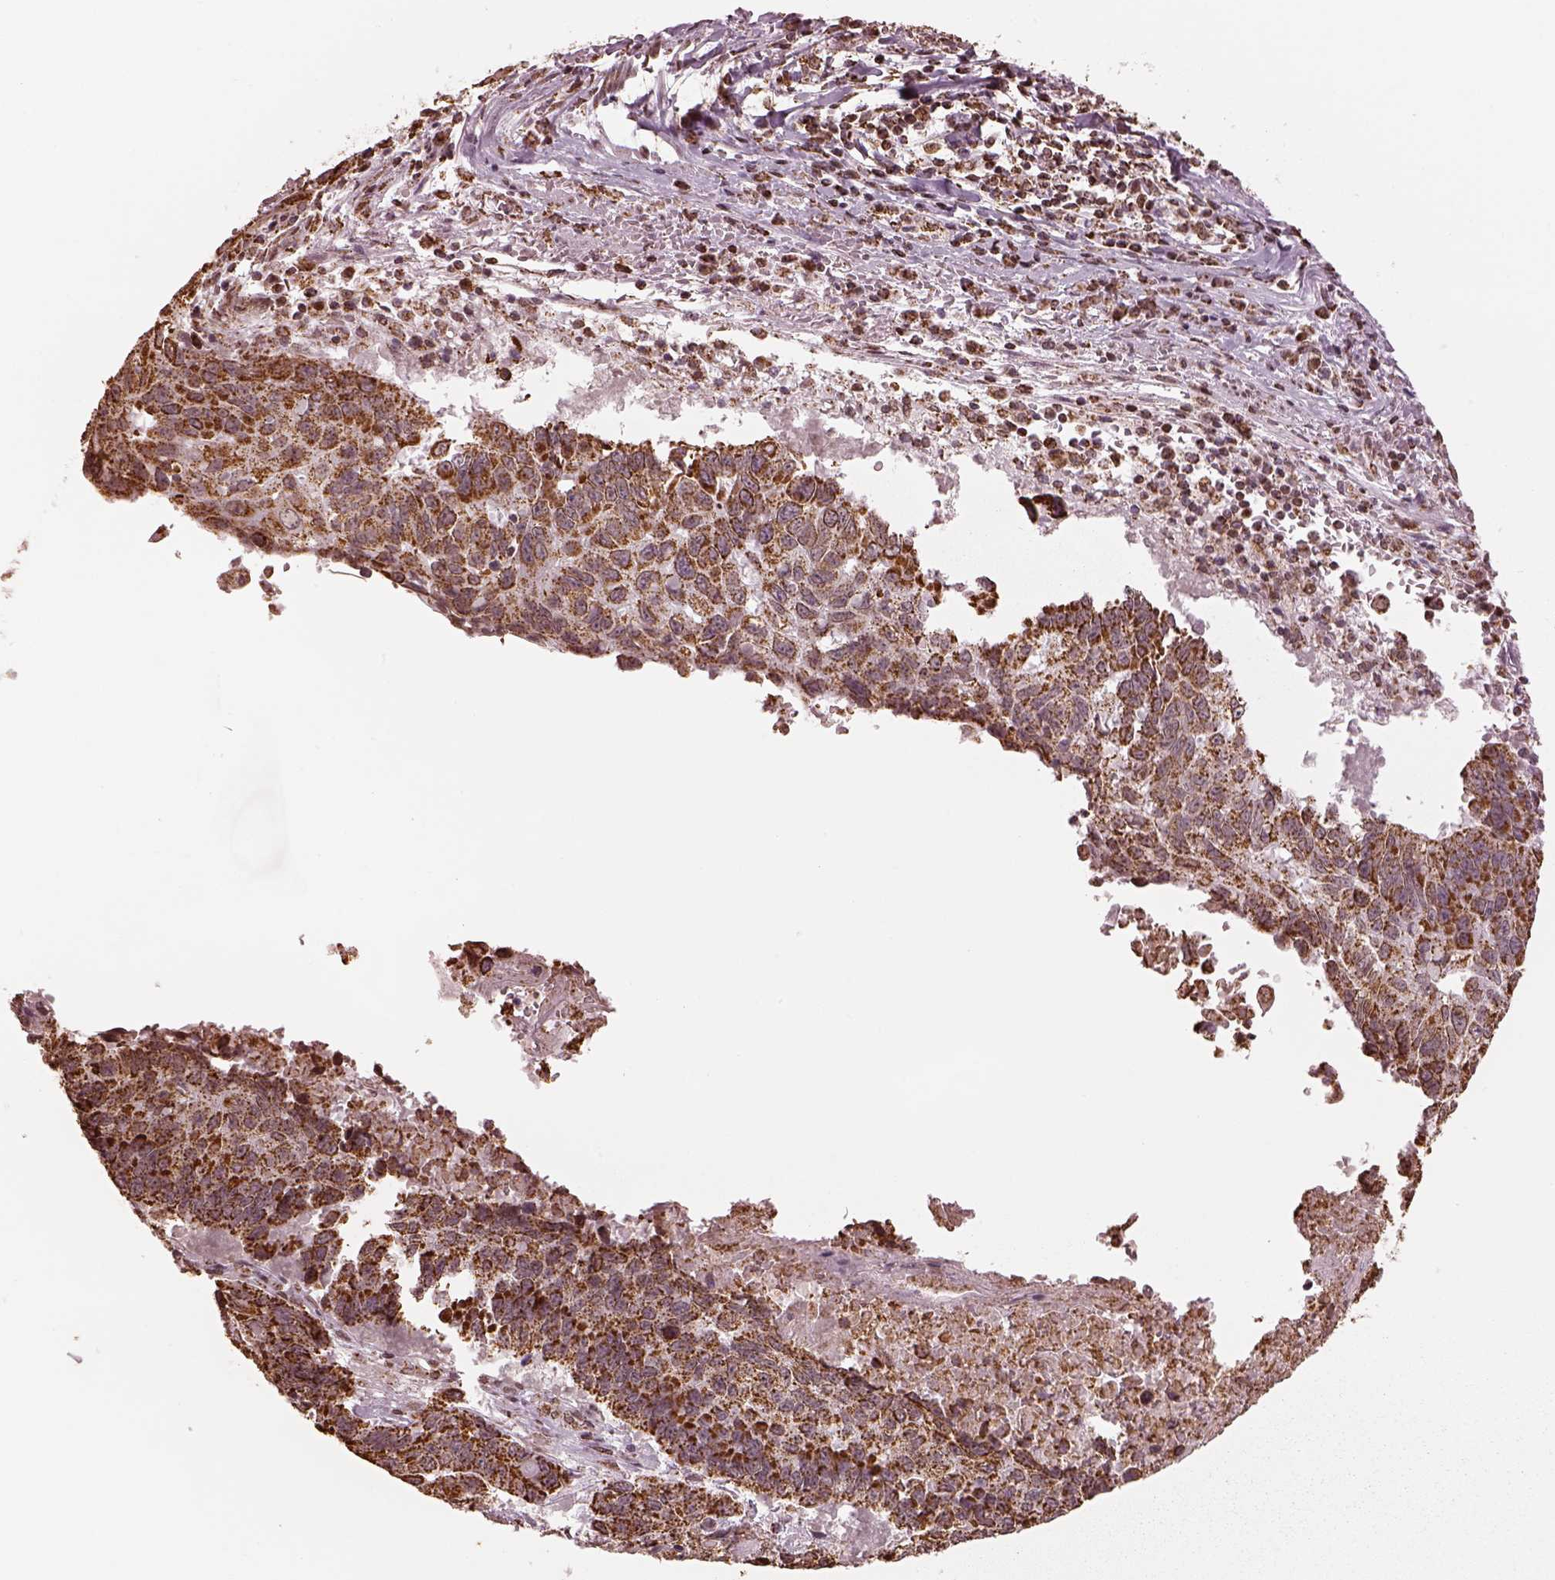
{"staining": {"intensity": "strong", "quantity": ">75%", "location": "cytoplasmic/membranous"}, "tissue": "lung cancer", "cell_type": "Tumor cells", "image_type": "cancer", "snomed": [{"axis": "morphology", "description": "Squamous cell carcinoma, NOS"}, {"axis": "topography", "description": "Lung"}], "caption": "Immunohistochemical staining of lung squamous cell carcinoma exhibits high levels of strong cytoplasmic/membranous positivity in approximately >75% of tumor cells.", "gene": "ACOT2", "patient": {"sex": "male", "age": 73}}